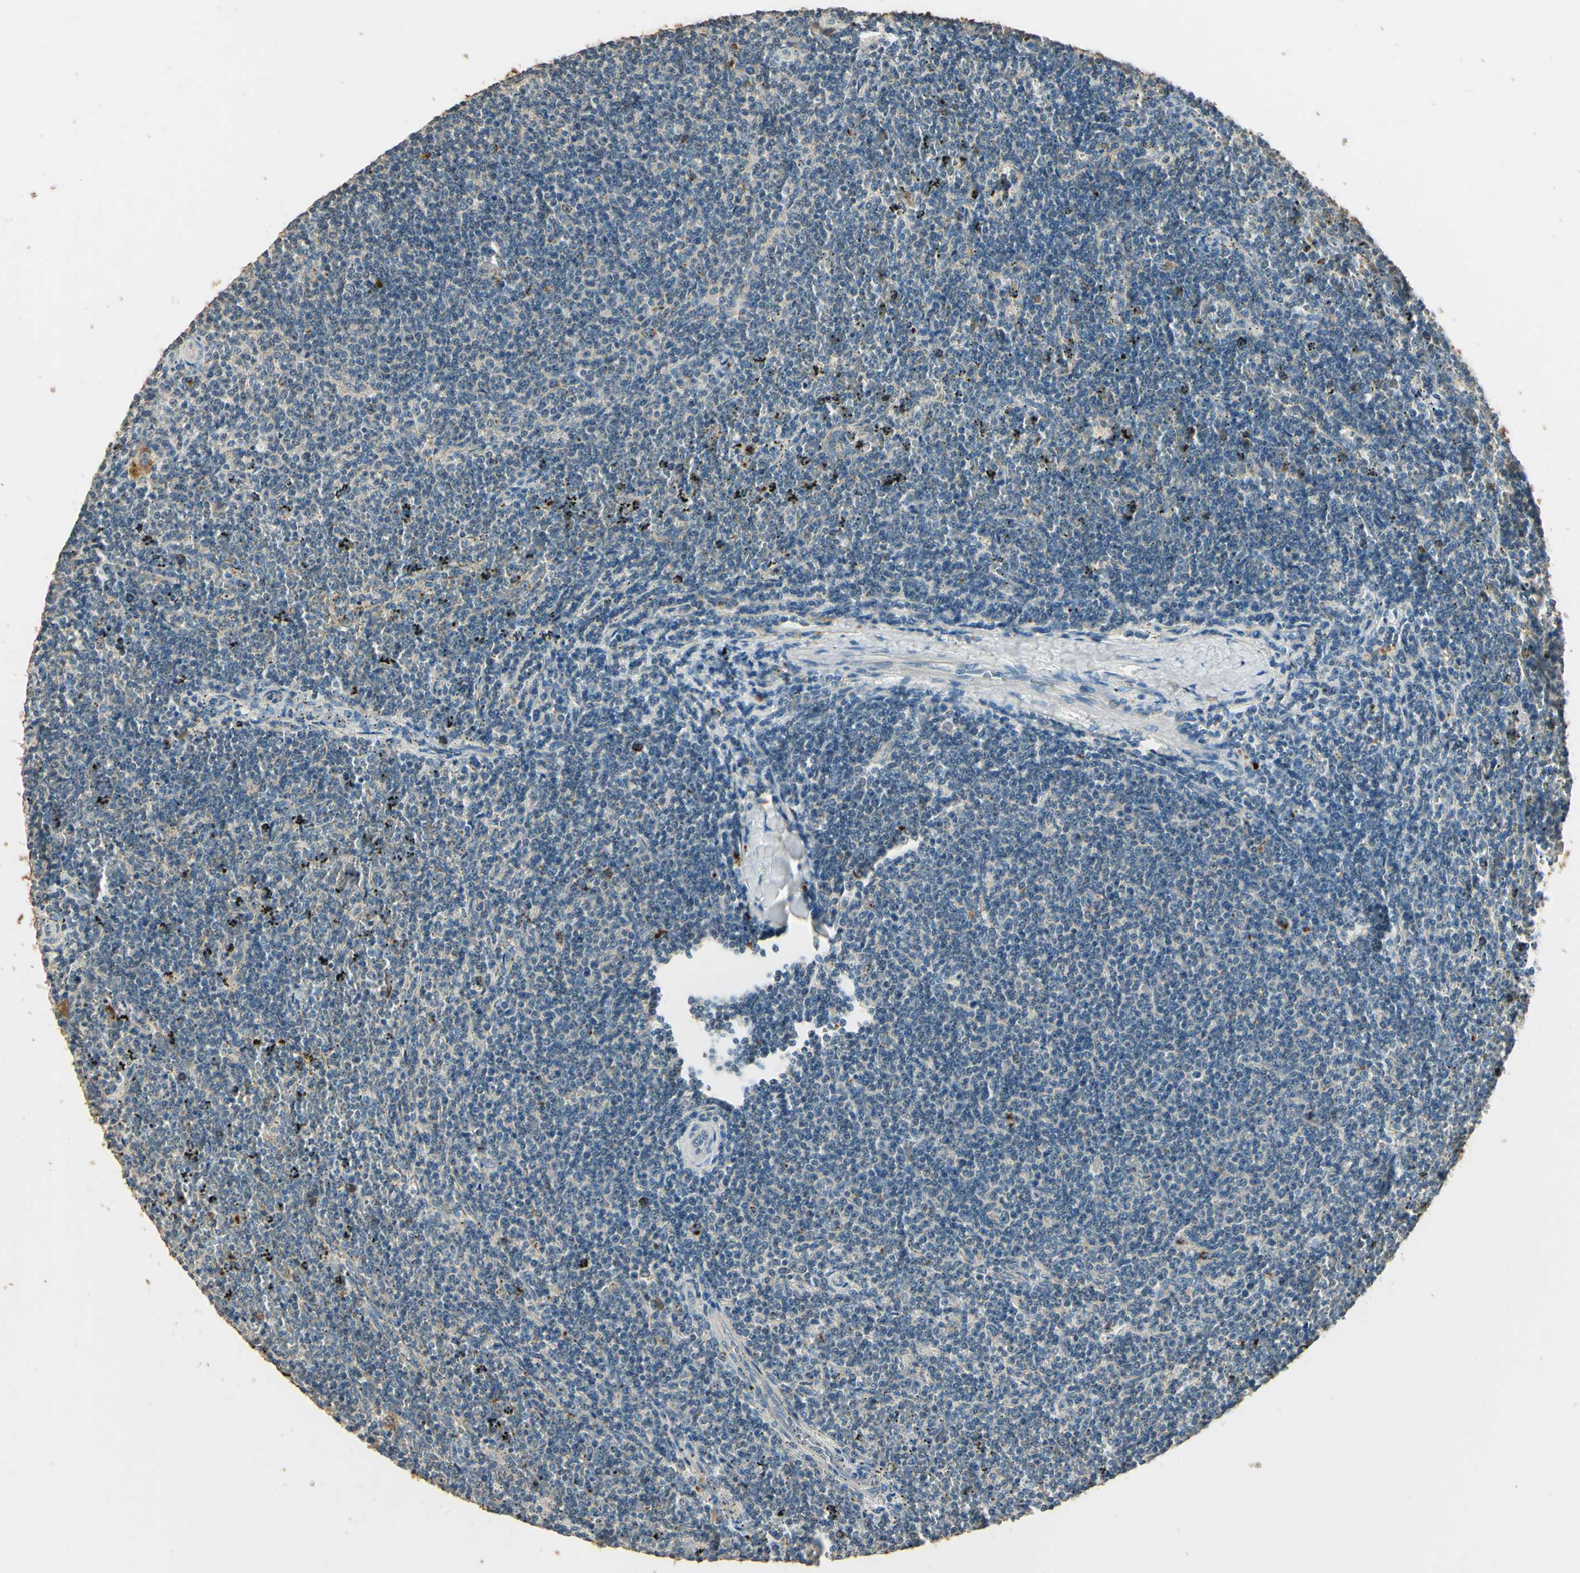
{"staining": {"intensity": "negative", "quantity": "none", "location": "none"}, "tissue": "lymphoma", "cell_type": "Tumor cells", "image_type": "cancer", "snomed": [{"axis": "morphology", "description": "Malignant lymphoma, non-Hodgkin's type, Low grade"}, {"axis": "topography", "description": "Spleen"}], "caption": "This is a image of immunohistochemistry staining of lymphoma, which shows no positivity in tumor cells. (DAB IHC visualized using brightfield microscopy, high magnification).", "gene": "ARHGEF17", "patient": {"sex": "female", "age": 50}}